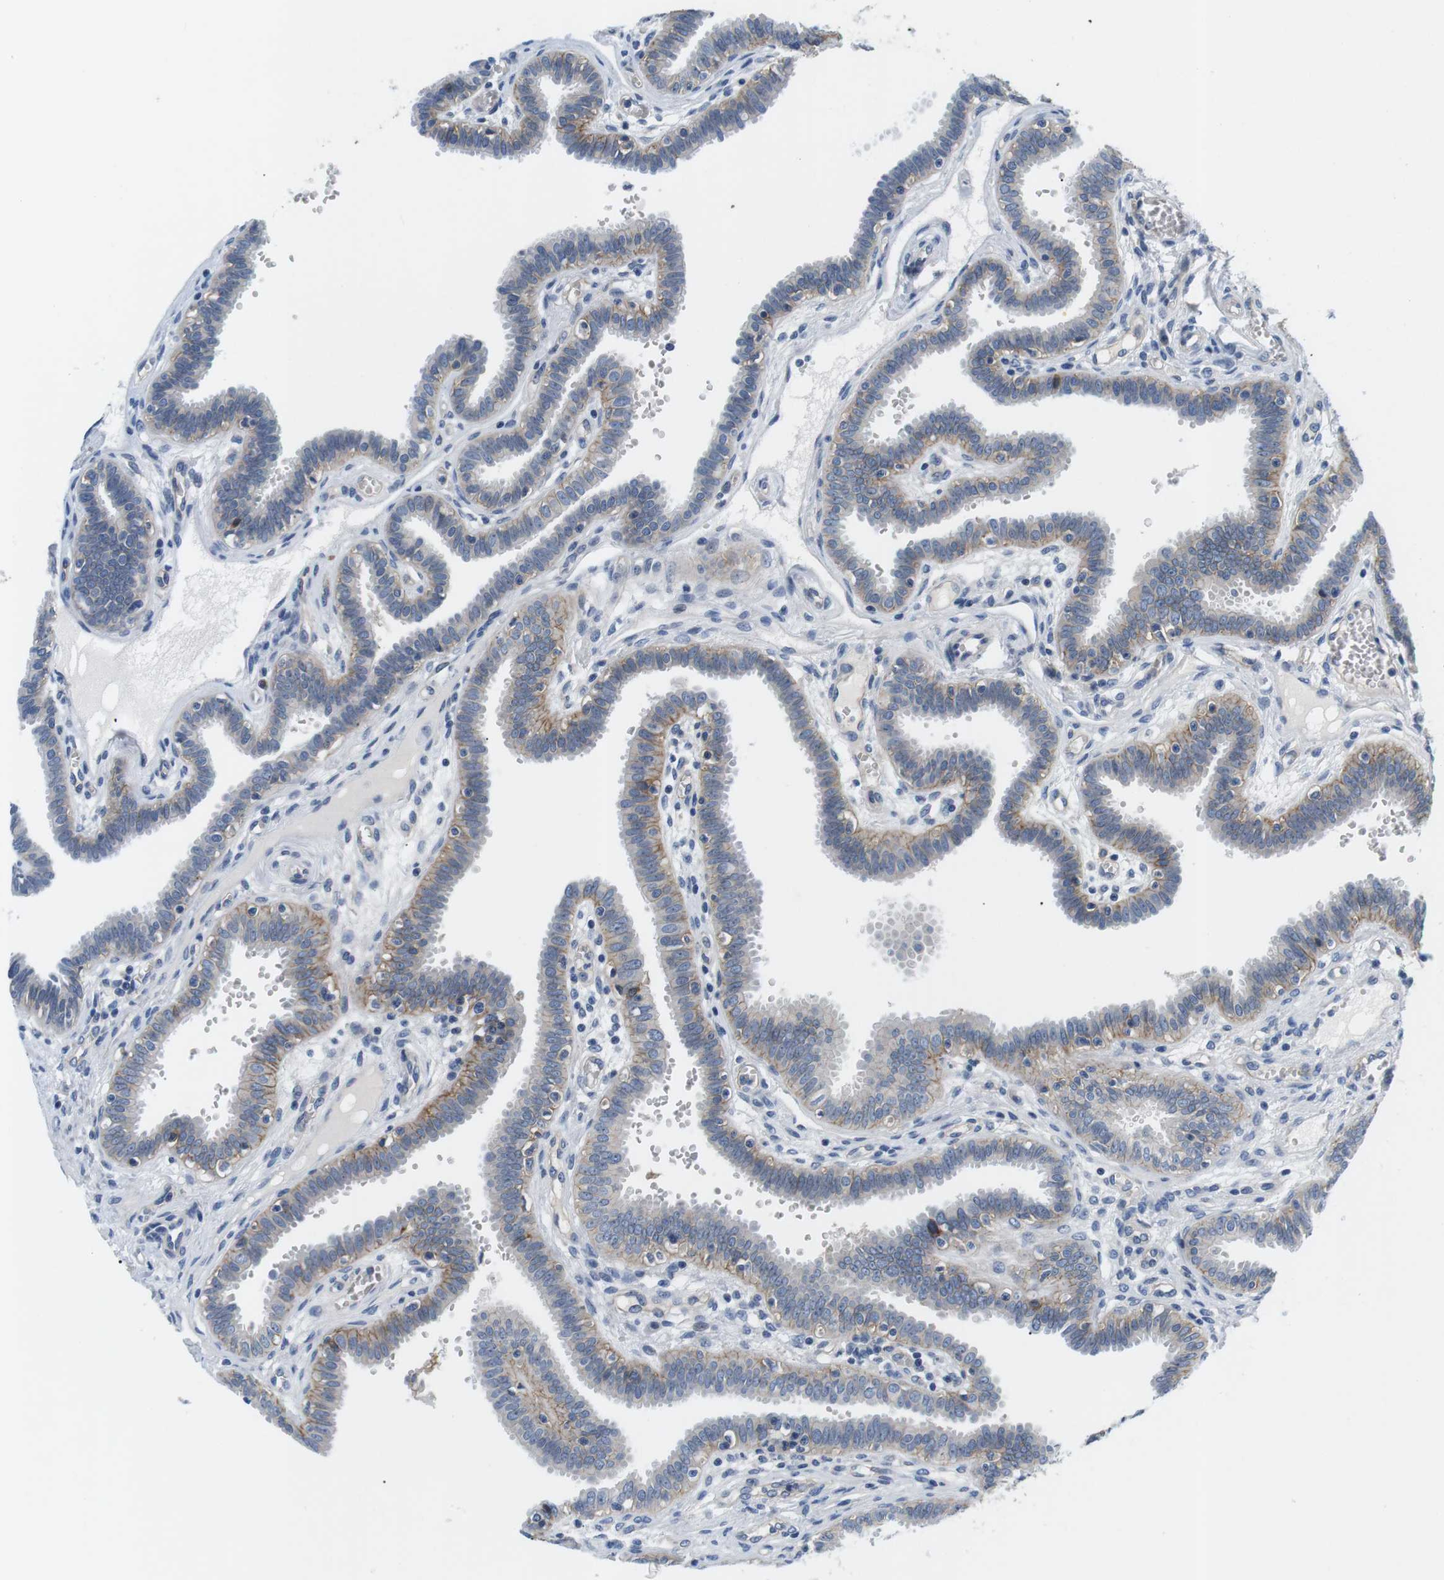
{"staining": {"intensity": "moderate", "quantity": "<25%", "location": "cytoplasmic/membranous"}, "tissue": "fallopian tube", "cell_type": "Glandular cells", "image_type": "normal", "snomed": [{"axis": "morphology", "description": "Normal tissue, NOS"}, {"axis": "topography", "description": "Fallopian tube"}], "caption": "IHC of benign human fallopian tube reveals low levels of moderate cytoplasmic/membranous positivity in about <25% of glandular cells.", "gene": "SLC30A1", "patient": {"sex": "female", "age": 32}}